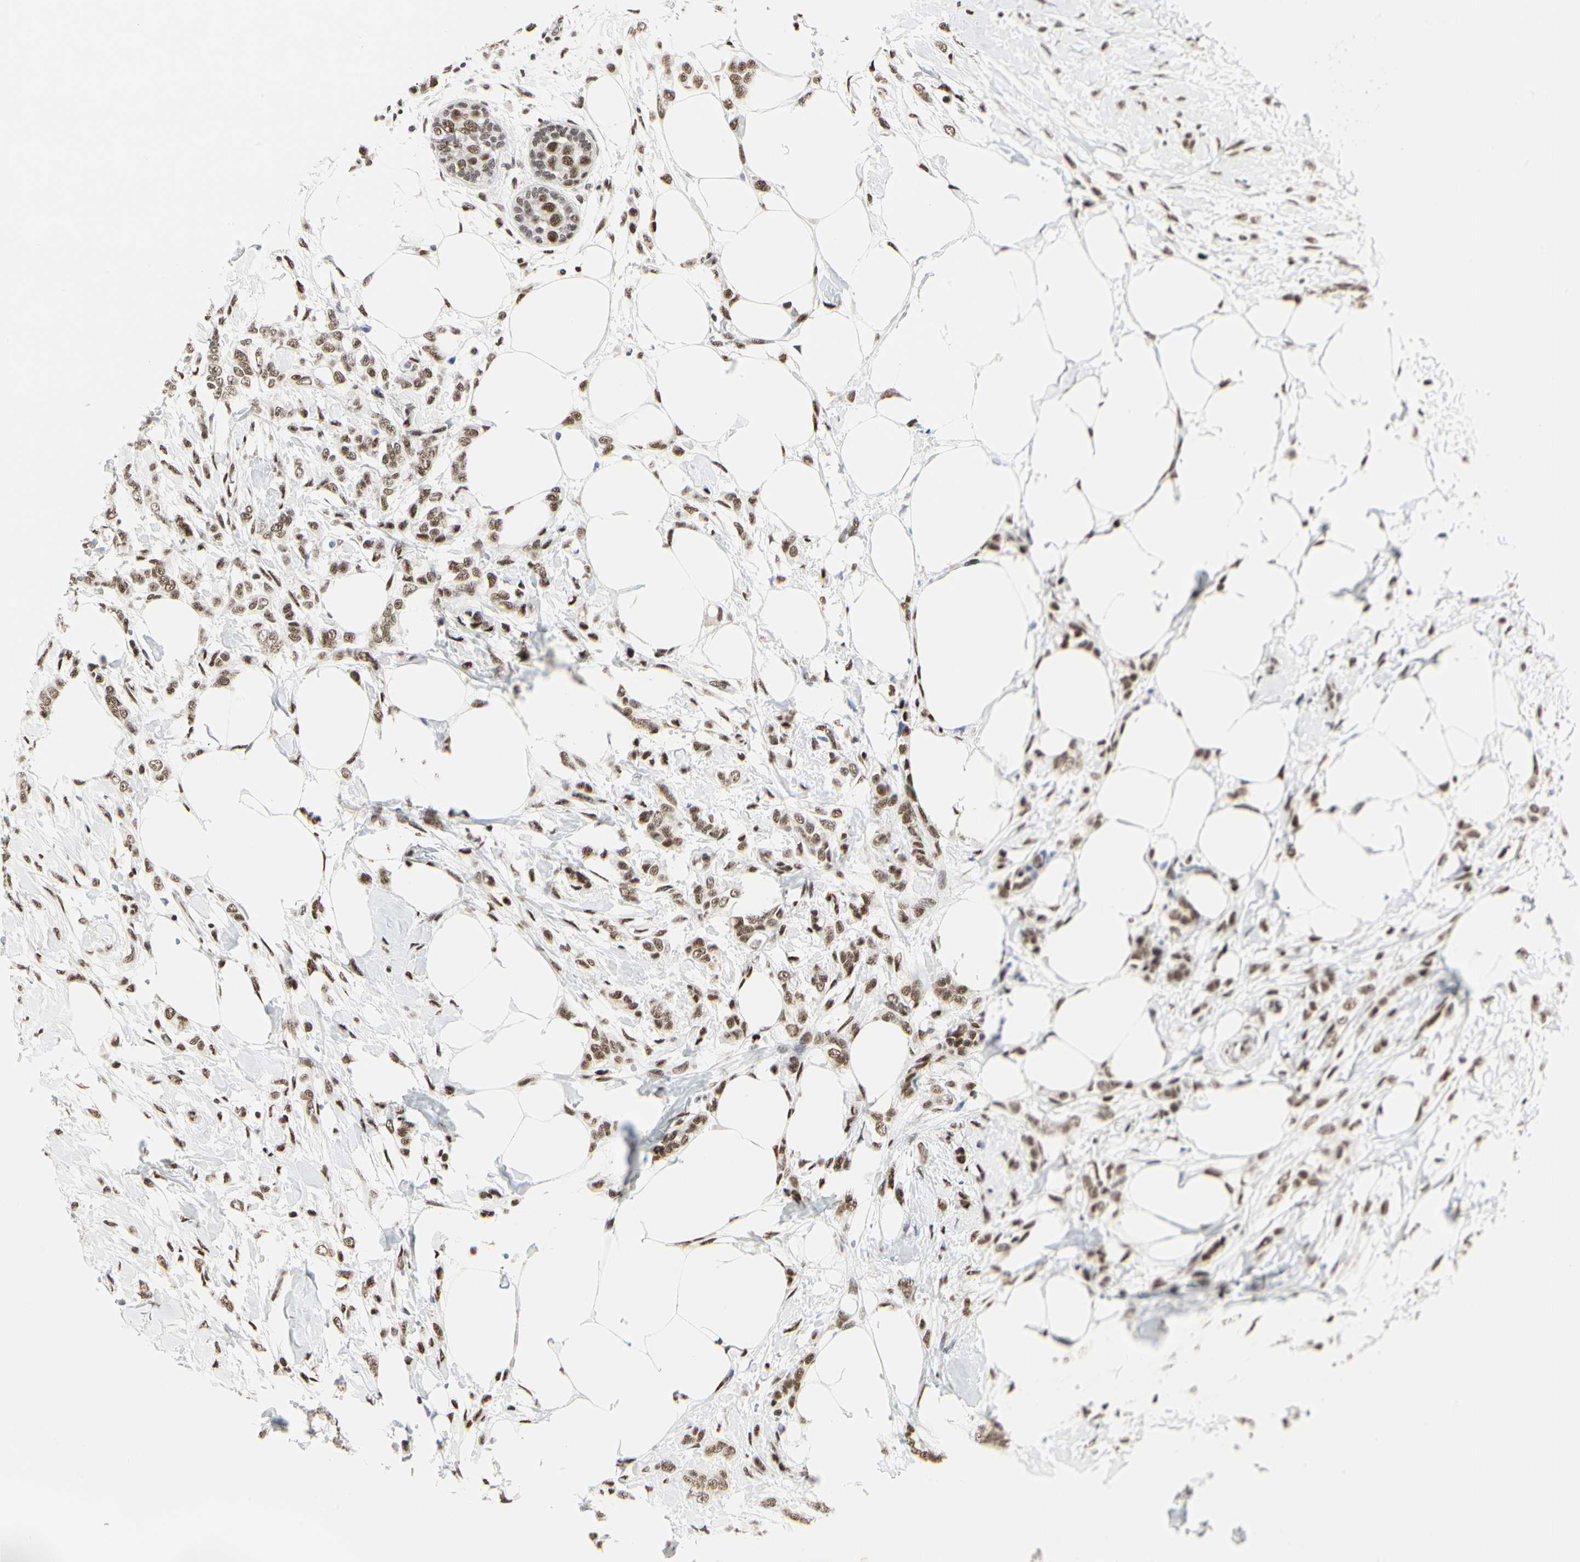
{"staining": {"intensity": "moderate", "quantity": ">75%", "location": "nuclear"}, "tissue": "breast cancer", "cell_type": "Tumor cells", "image_type": "cancer", "snomed": [{"axis": "morphology", "description": "Lobular carcinoma, in situ"}, {"axis": "morphology", "description": "Lobular carcinoma"}, {"axis": "topography", "description": "Breast"}], "caption": "This is a histology image of IHC staining of breast cancer (lobular carcinoma), which shows moderate expression in the nuclear of tumor cells.", "gene": "PRMT3", "patient": {"sex": "female", "age": 41}}